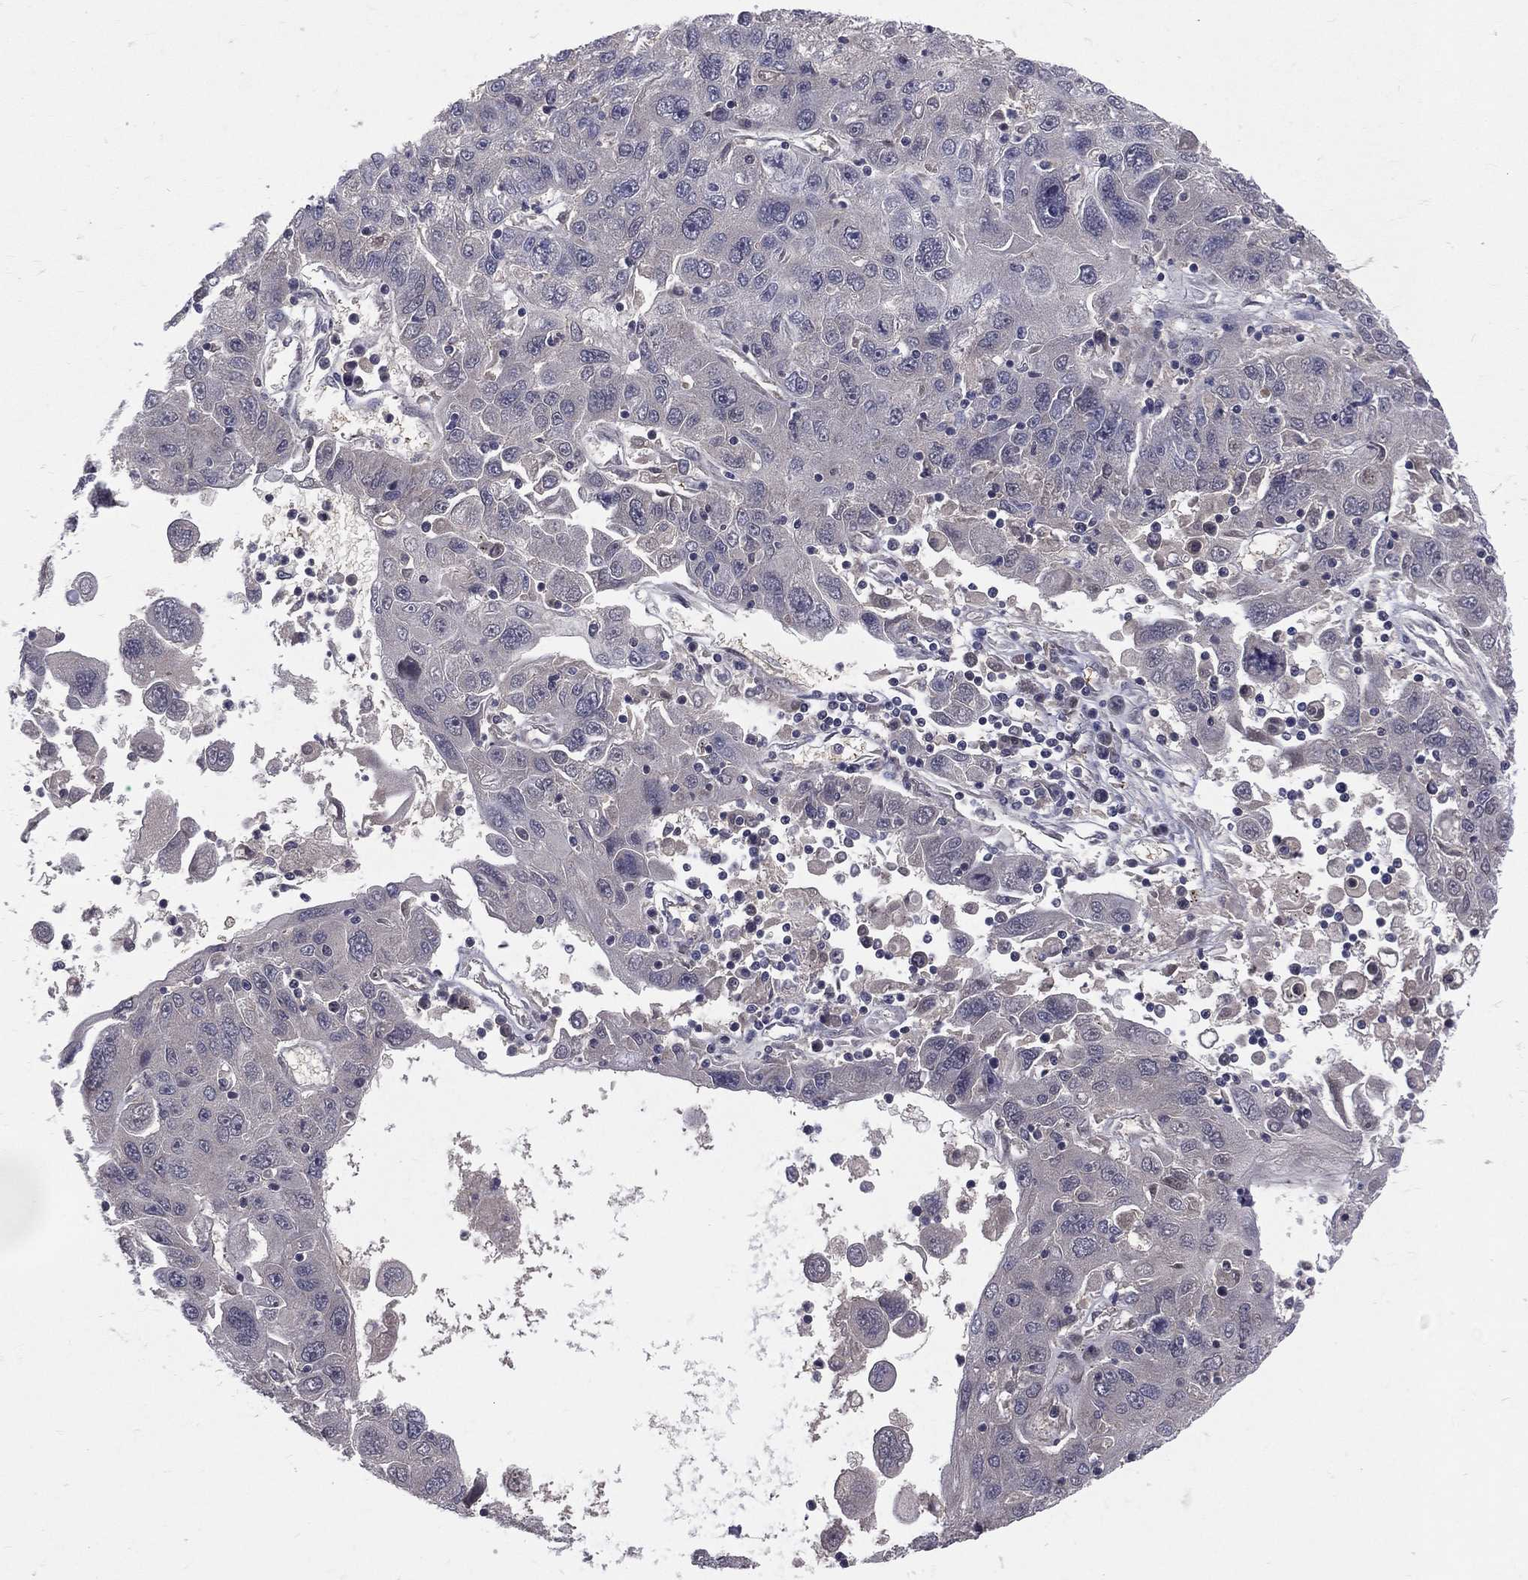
{"staining": {"intensity": "negative", "quantity": "none", "location": "none"}, "tissue": "stomach cancer", "cell_type": "Tumor cells", "image_type": "cancer", "snomed": [{"axis": "morphology", "description": "Adenocarcinoma, NOS"}, {"axis": "topography", "description": "Stomach"}], "caption": "High power microscopy micrograph of an immunohistochemistry photomicrograph of stomach adenocarcinoma, revealing no significant positivity in tumor cells.", "gene": "DSG4", "patient": {"sex": "male", "age": 56}}